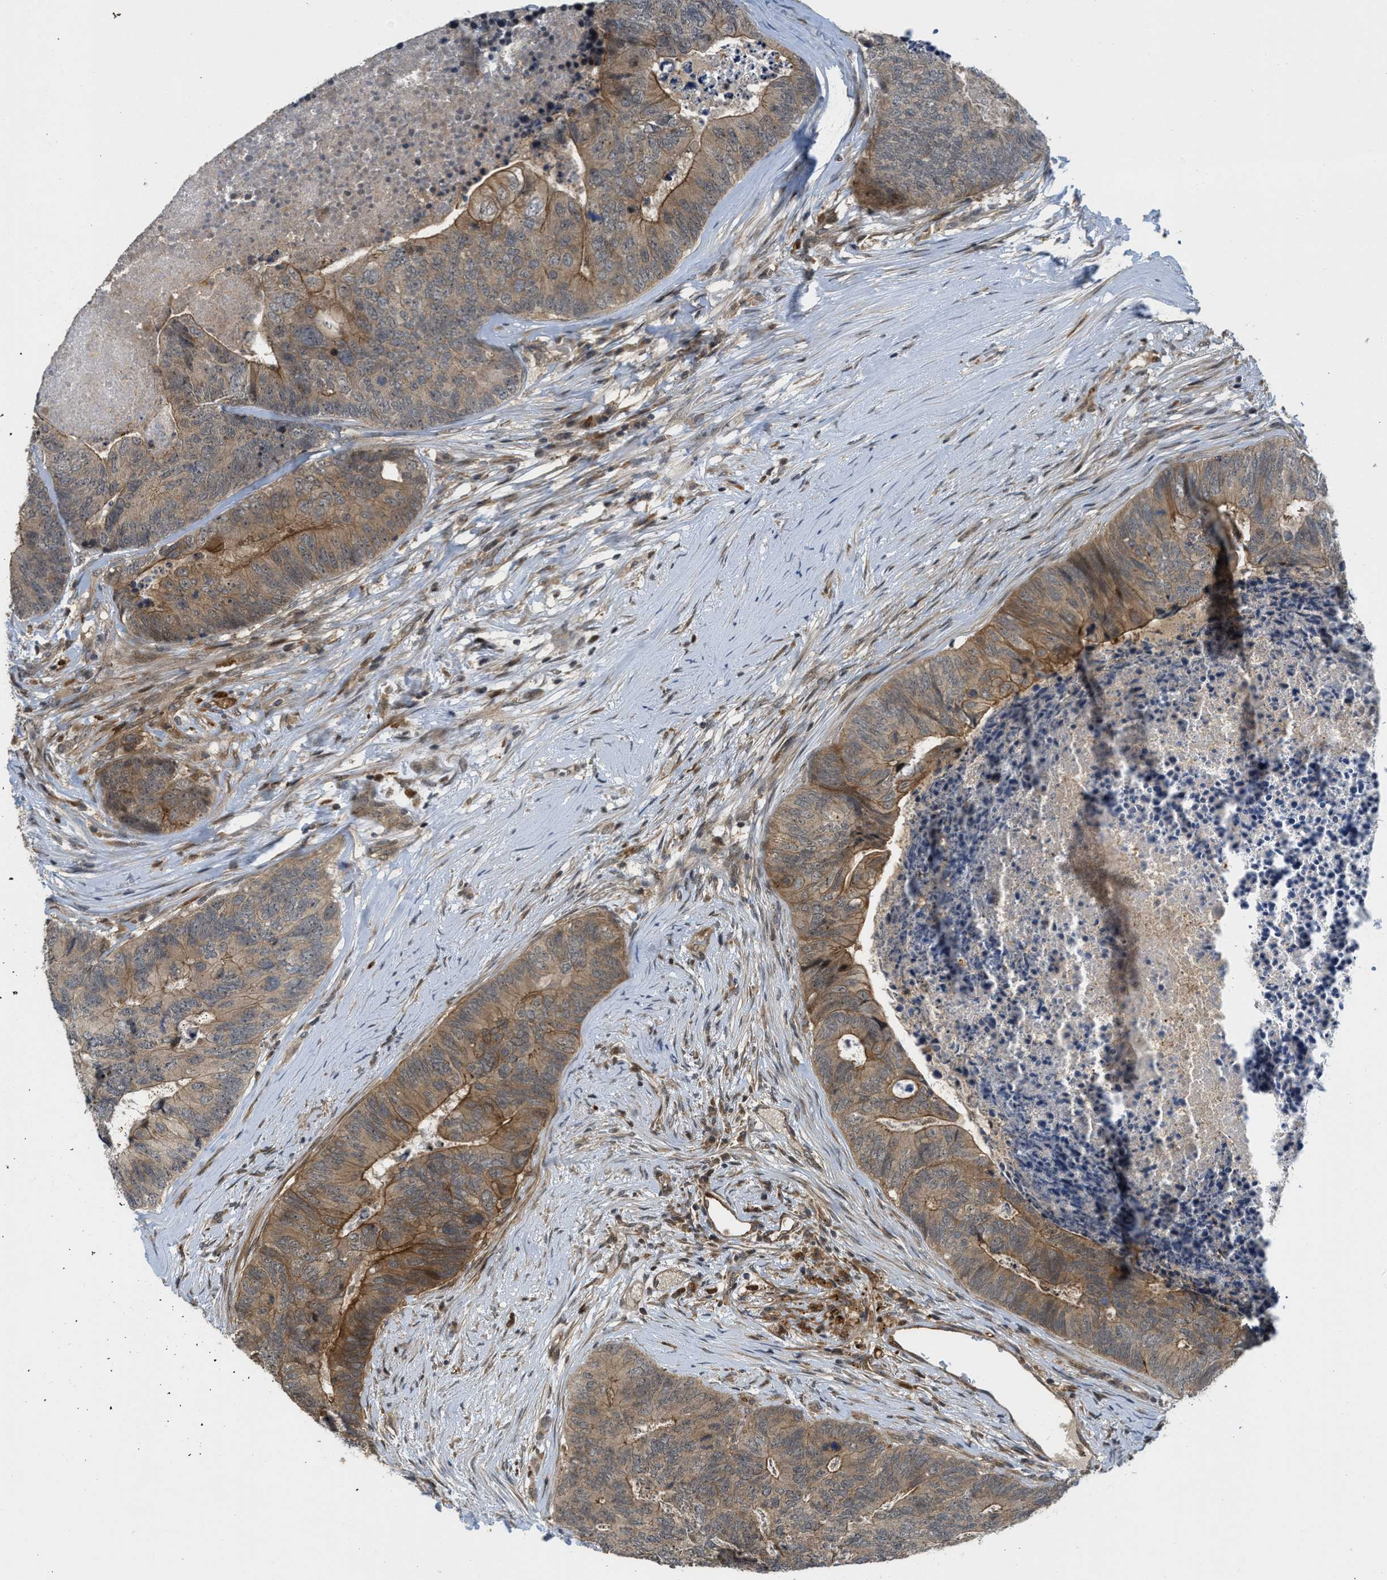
{"staining": {"intensity": "weak", "quantity": ">75%", "location": "cytoplasmic/membranous"}, "tissue": "colorectal cancer", "cell_type": "Tumor cells", "image_type": "cancer", "snomed": [{"axis": "morphology", "description": "Adenocarcinoma, NOS"}, {"axis": "topography", "description": "Colon"}], "caption": "This micrograph displays colorectal cancer stained with immunohistochemistry to label a protein in brown. The cytoplasmic/membranous of tumor cells show weak positivity for the protein. Nuclei are counter-stained blue.", "gene": "DNAJC28", "patient": {"sex": "female", "age": 67}}